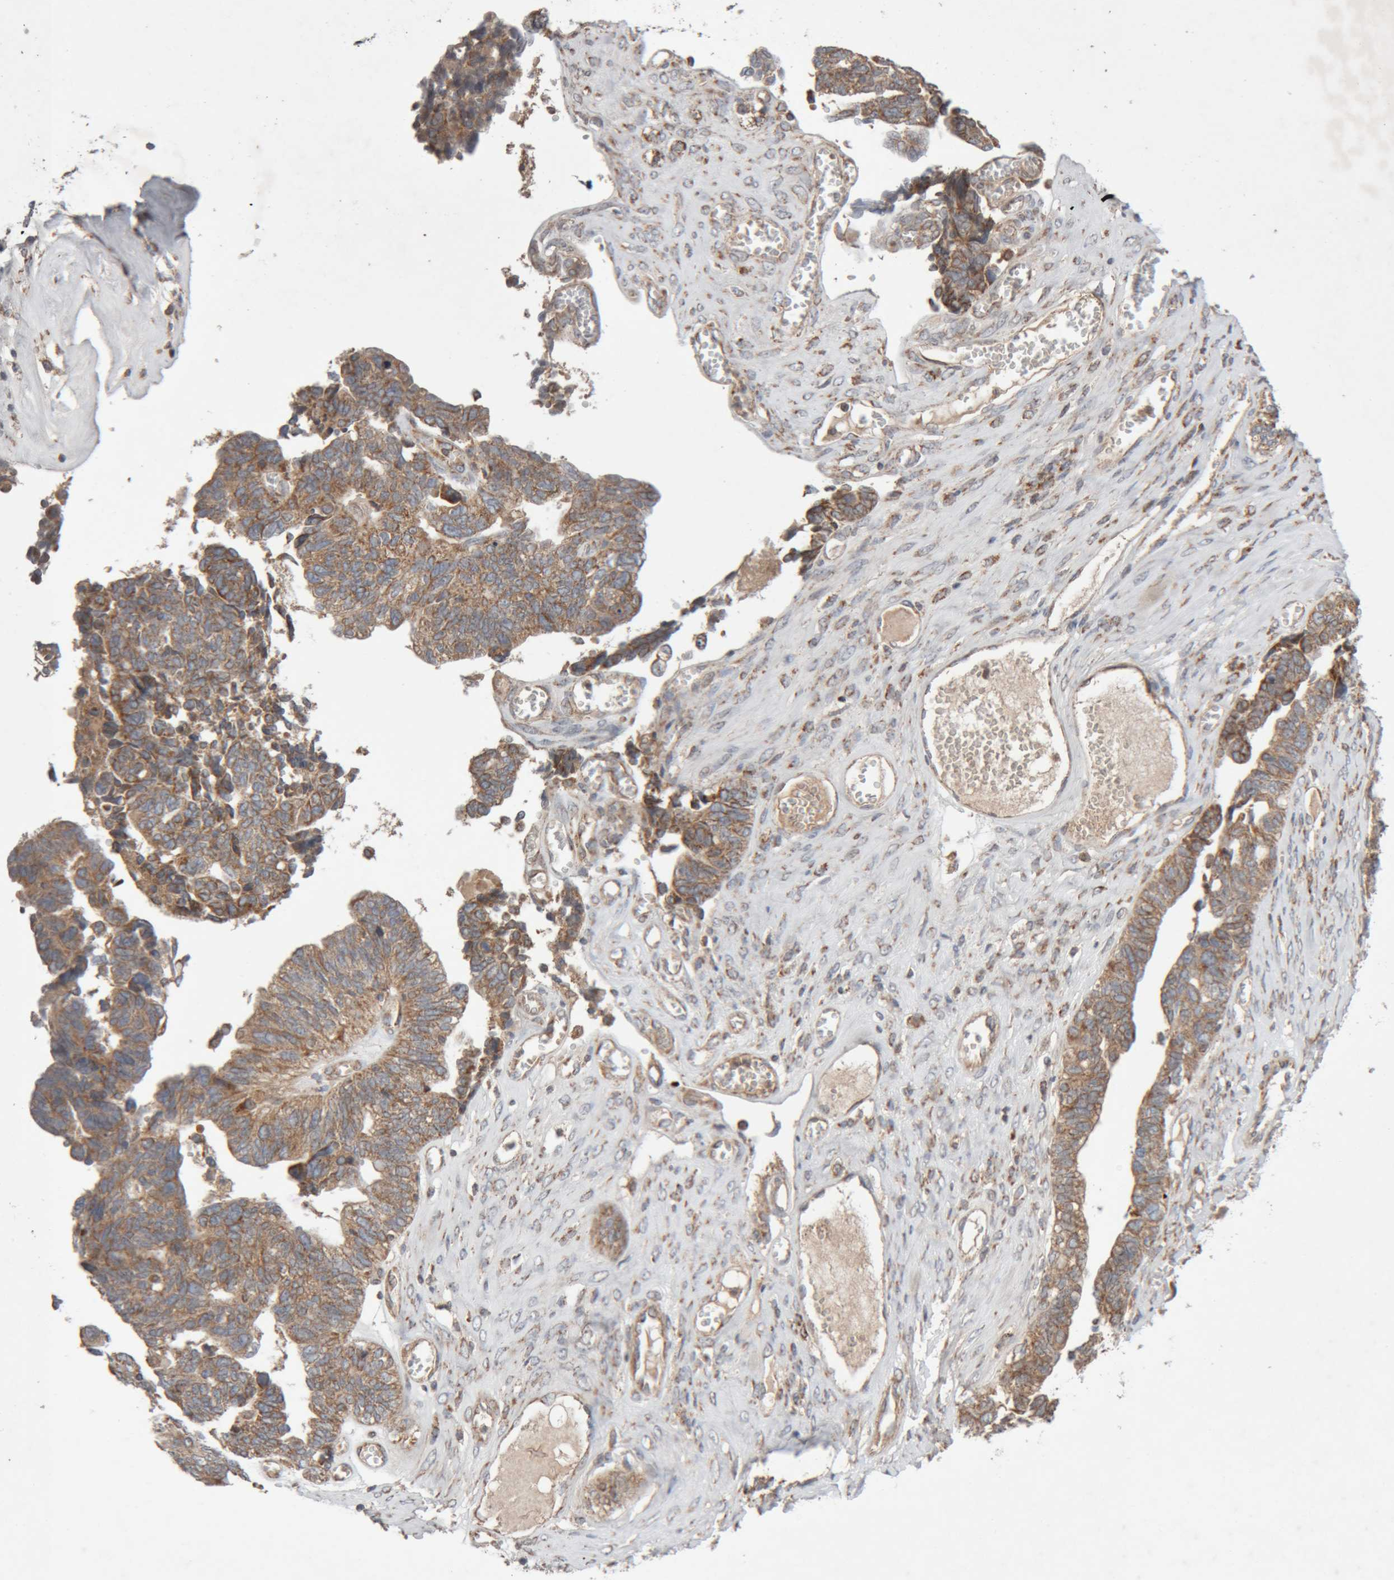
{"staining": {"intensity": "moderate", "quantity": ">75%", "location": "cytoplasmic/membranous"}, "tissue": "ovarian cancer", "cell_type": "Tumor cells", "image_type": "cancer", "snomed": [{"axis": "morphology", "description": "Cystadenocarcinoma, serous, NOS"}, {"axis": "topography", "description": "Ovary"}], "caption": "Immunohistochemical staining of ovarian cancer (serous cystadenocarcinoma) shows medium levels of moderate cytoplasmic/membranous expression in about >75% of tumor cells. (Stains: DAB in brown, nuclei in blue, Microscopy: brightfield microscopy at high magnification).", "gene": "KIF21B", "patient": {"sex": "female", "age": 79}}